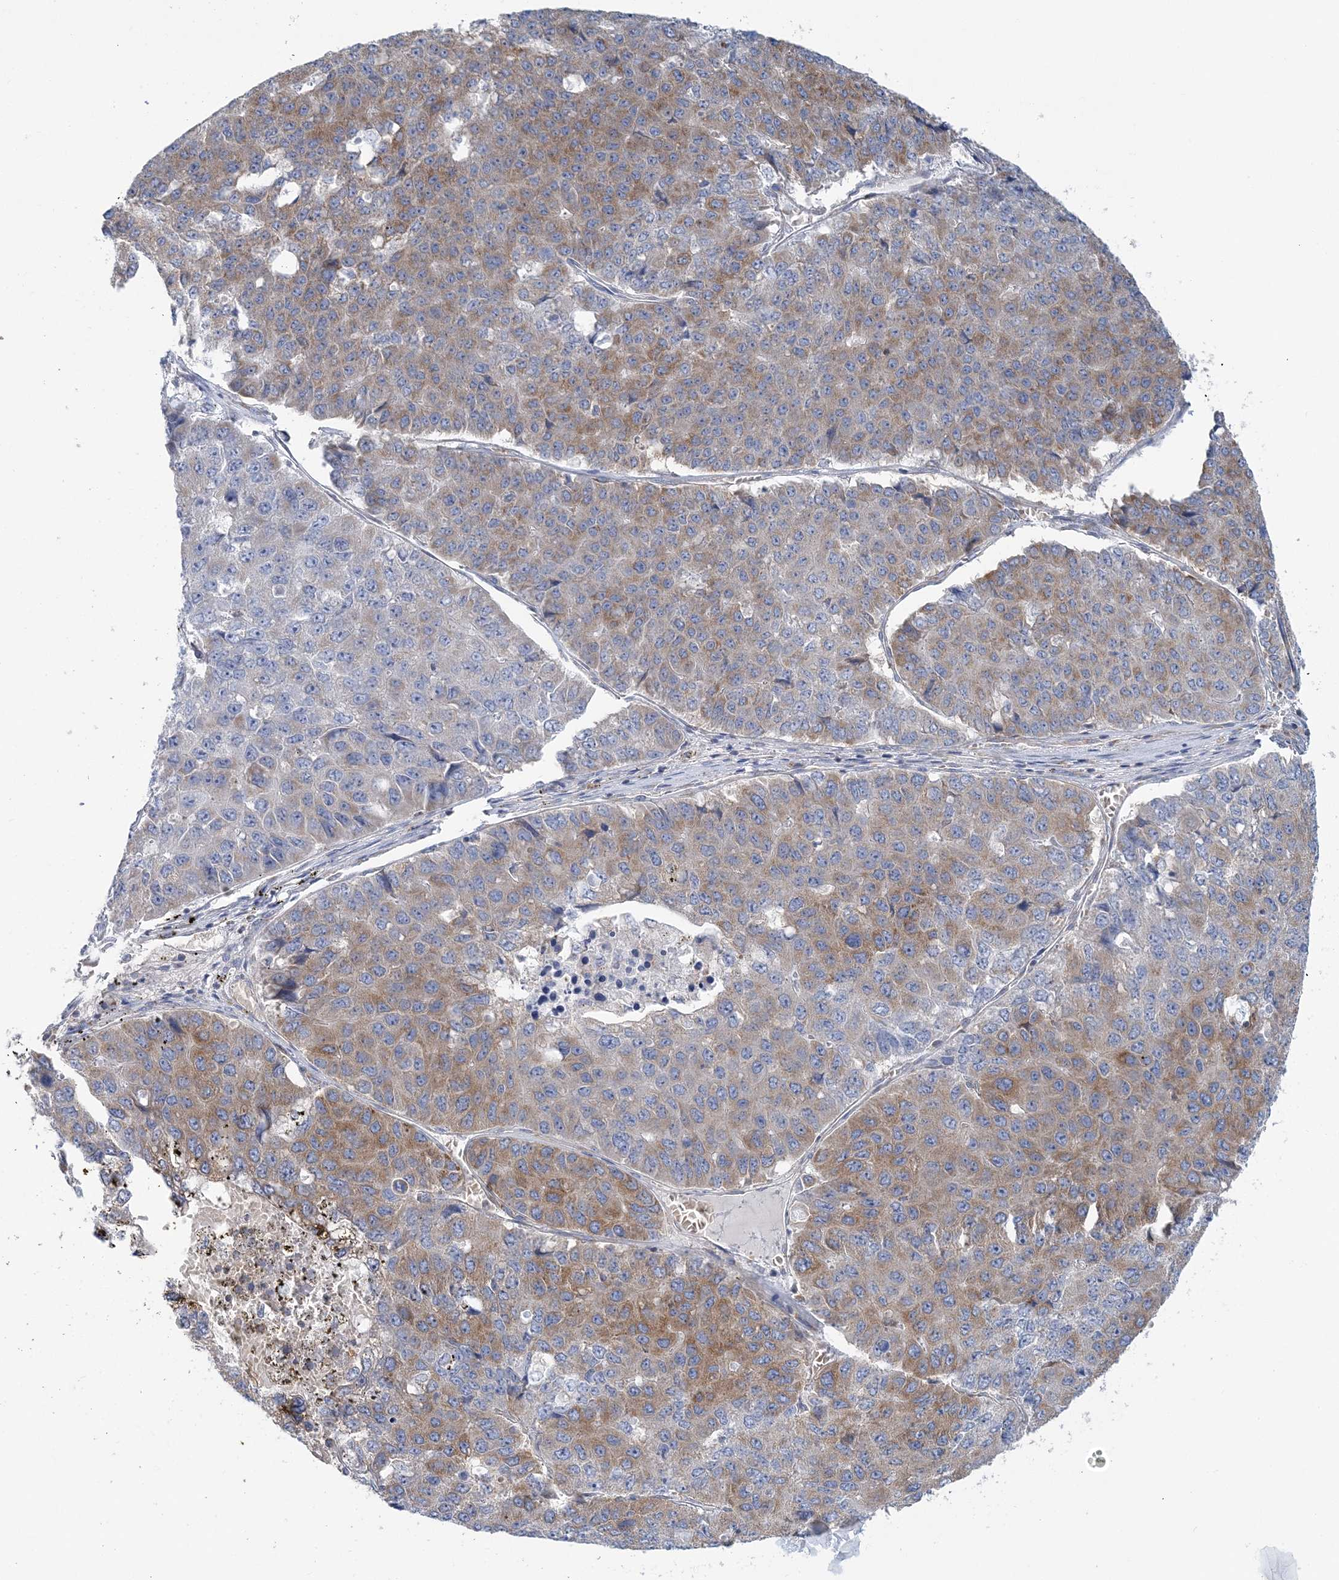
{"staining": {"intensity": "moderate", "quantity": "25%-75%", "location": "cytoplasmic/membranous"}, "tissue": "pancreatic cancer", "cell_type": "Tumor cells", "image_type": "cancer", "snomed": [{"axis": "morphology", "description": "Adenocarcinoma, NOS"}, {"axis": "topography", "description": "Pancreas"}], "caption": "A photomicrograph of pancreatic cancer stained for a protein demonstrates moderate cytoplasmic/membranous brown staining in tumor cells. The staining was performed using DAB (3,3'-diaminobenzidine), with brown indicating positive protein expression. Nuclei are stained blue with hematoxylin.", "gene": "FAM114A2", "patient": {"sex": "male", "age": 50}}